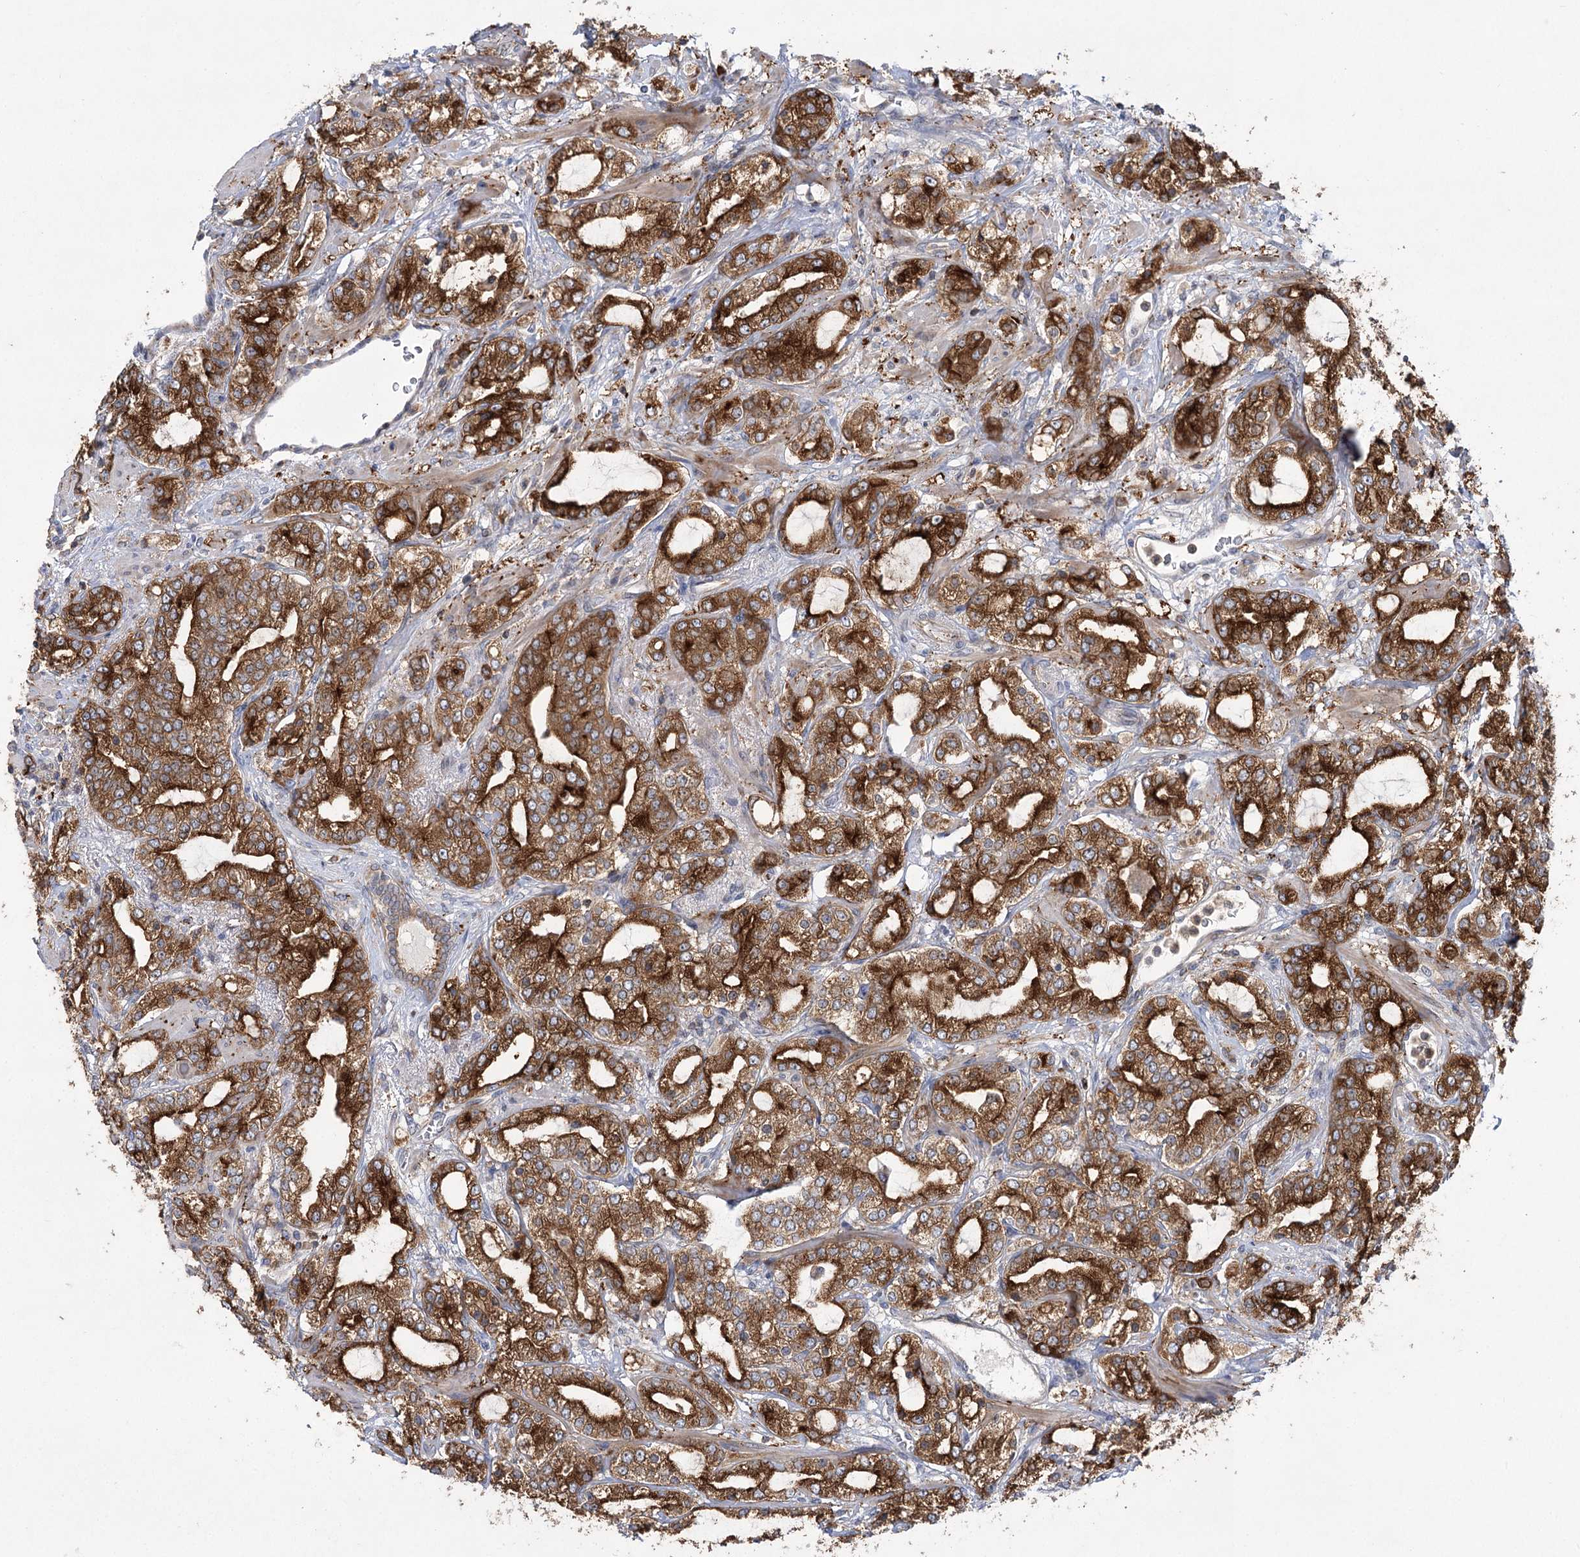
{"staining": {"intensity": "strong", "quantity": ">75%", "location": "cytoplasmic/membranous"}, "tissue": "prostate cancer", "cell_type": "Tumor cells", "image_type": "cancer", "snomed": [{"axis": "morphology", "description": "Adenocarcinoma, High grade"}, {"axis": "topography", "description": "Prostate"}], "caption": "Strong cytoplasmic/membranous positivity for a protein is seen in about >75% of tumor cells of prostate cancer (adenocarcinoma (high-grade)) using IHC.", "gene": "SYTL1", "patient": {"sex": "male", "age": 64}}